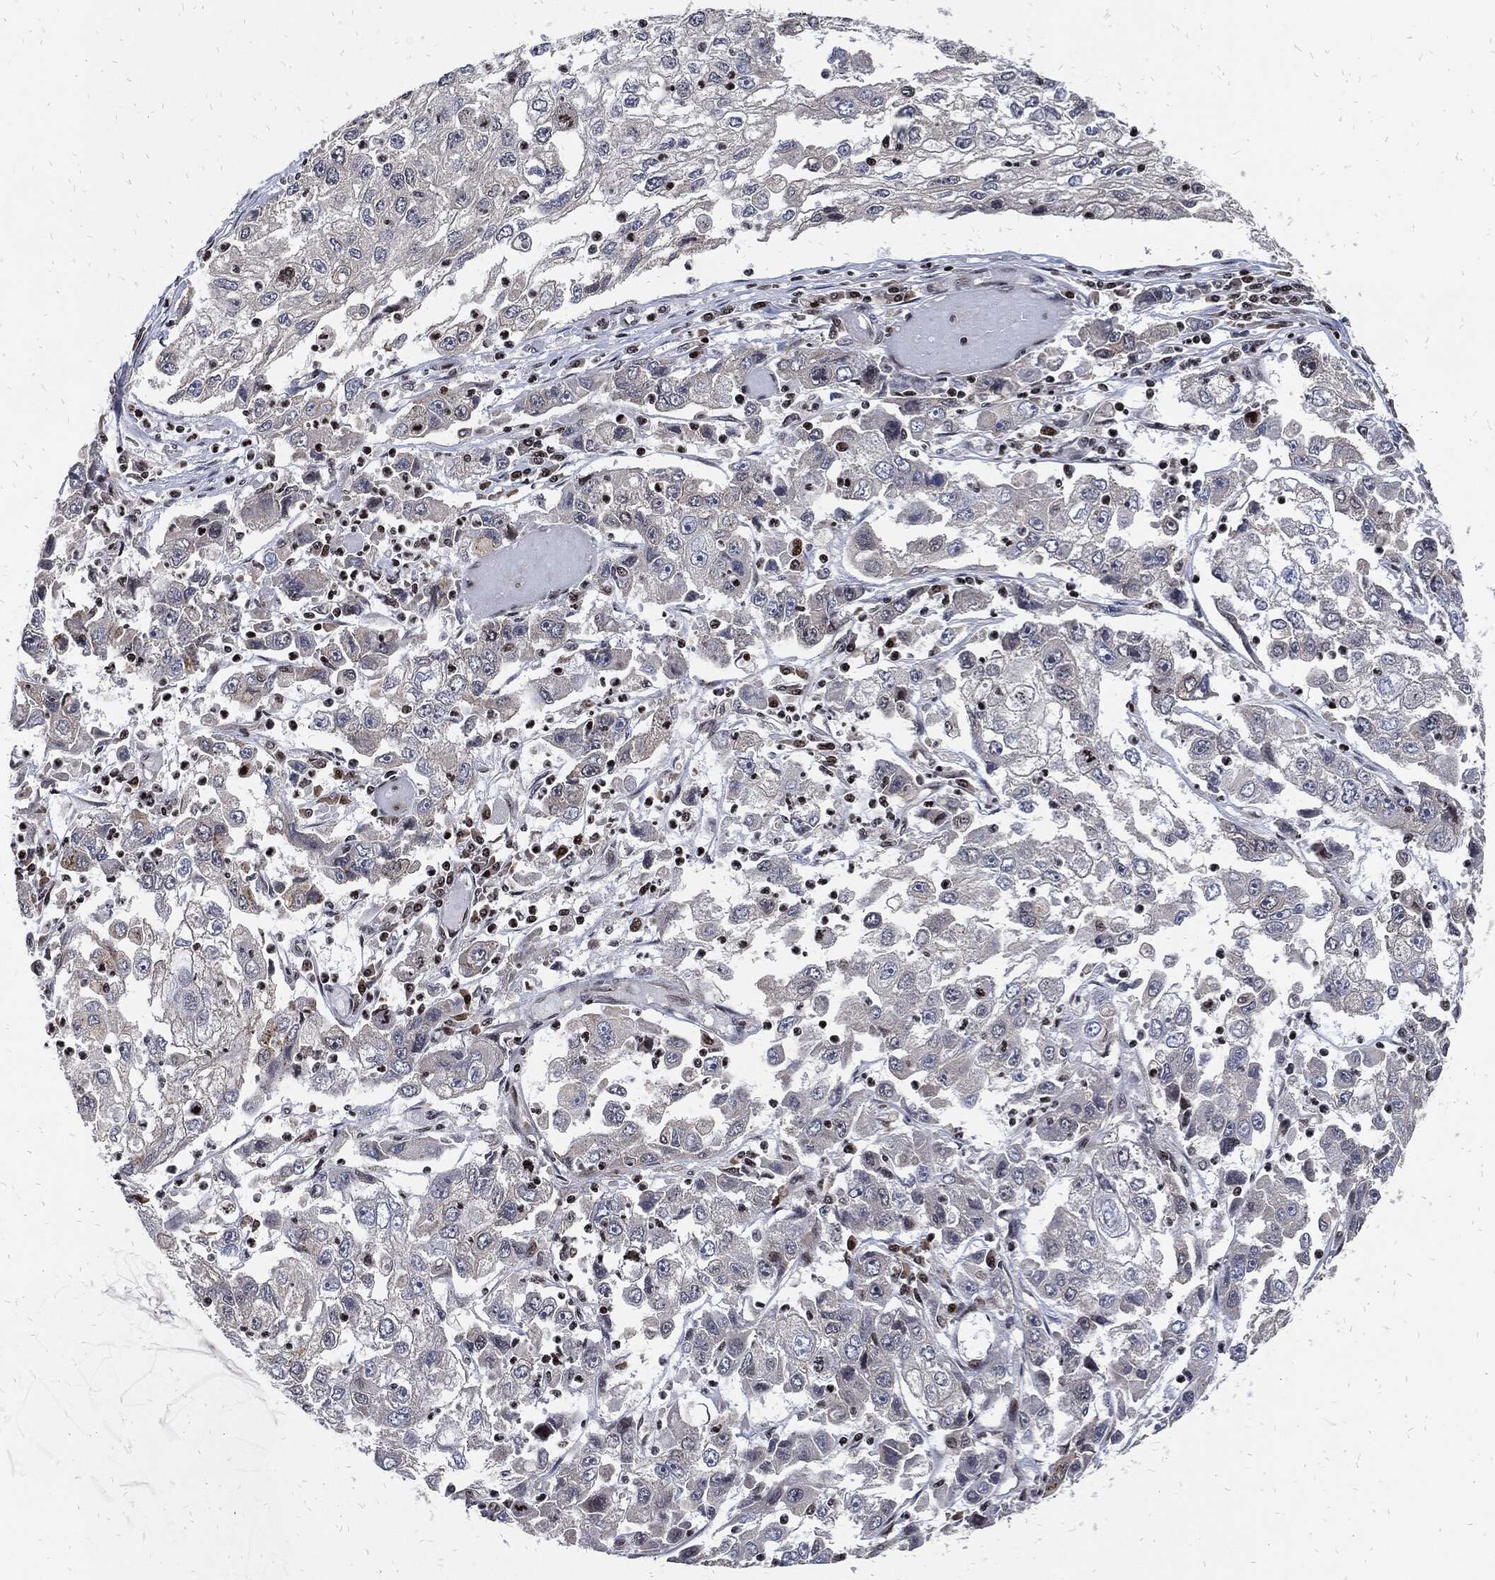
{"staining": {"intensity": "negative", "quantity": "none", "location": "none"}, "tissue": "cervical cancer", "cell_type": "Tumor cells", "image_type": "cancer", "snomed": [{"axis": "morphology", "description": "Squamous cell carcinoma, NOS"}, {"axis": "topography", "description": "Cervix"}], "caption": "The immunohistochemistry histopathology image has no significant staining in tumor cells of squamous cell carcinoma (cervical) tissue.", "gene": "ZNF775", "patient": {"sex": "female", "age": 36}}